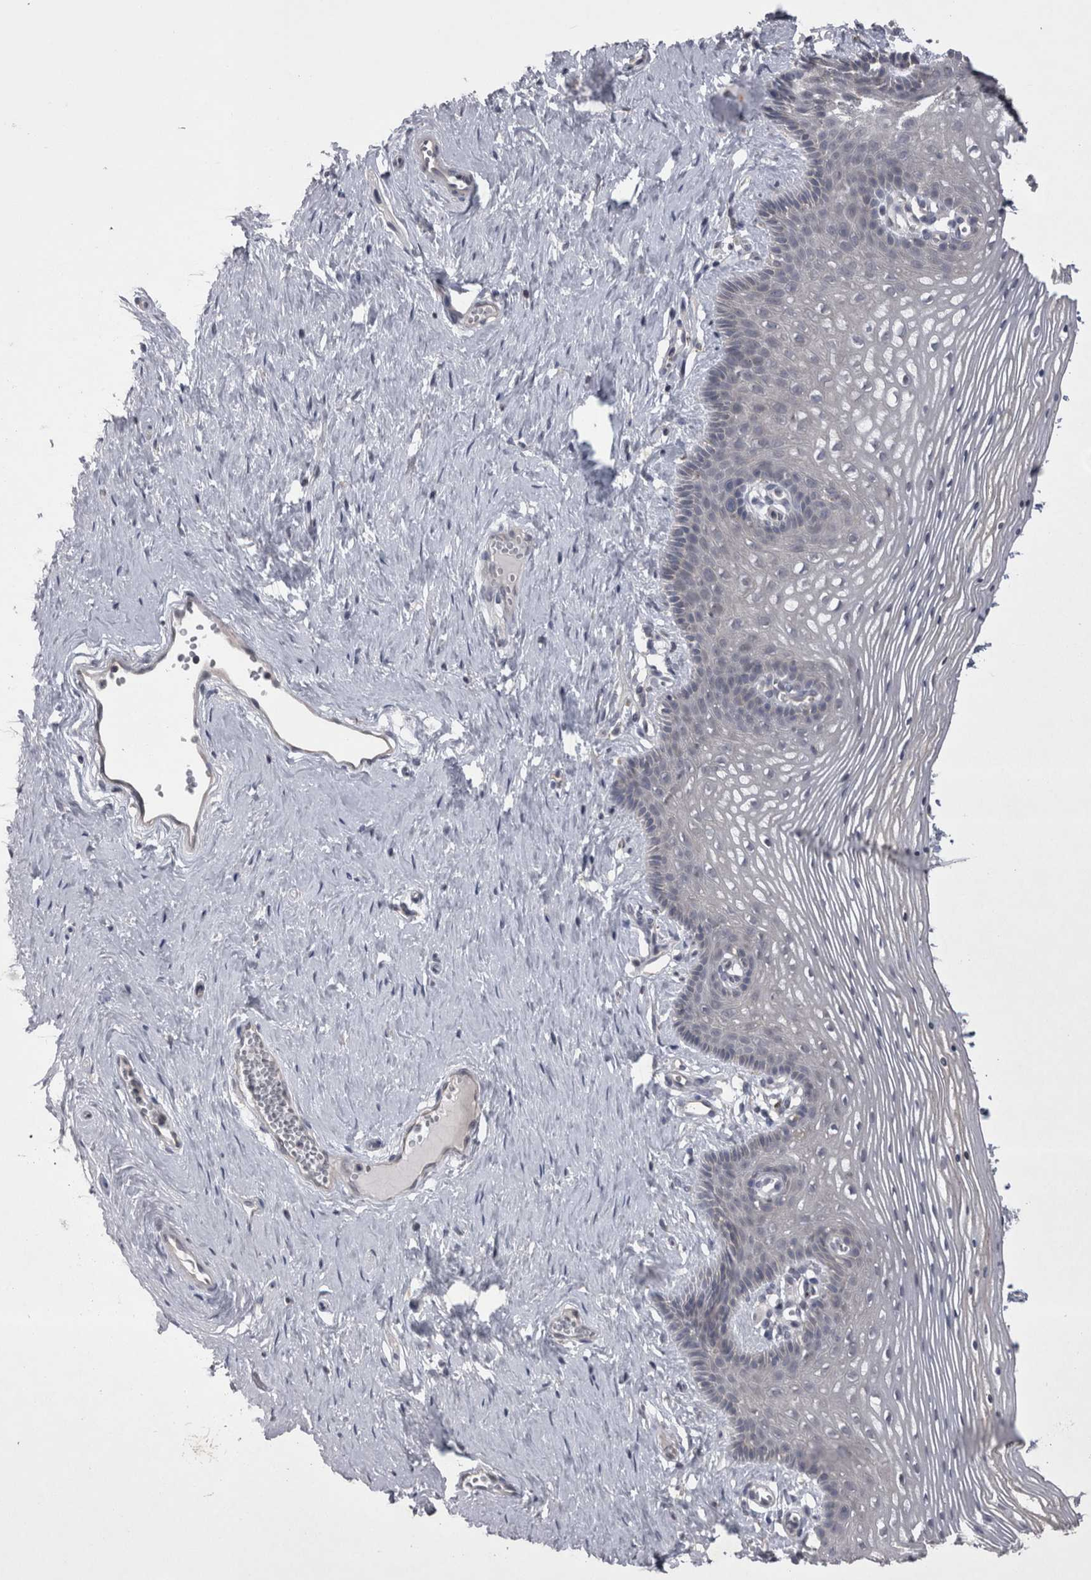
{"staining": {"intensity": "negative", "quantity": "none", "location": "none"}, "tissue": "vagina", "cell_type": "Squamous epithelial cells", "image_type": "normal", "snomed": [{"axis": "morphology", "description": "Normal tissue, NOS"}, {"axis": "topography", "description": "Vagina"}], "caption": "Unremarkable vagina was stained to show a protein in brown. There is no significant expression in squamous epithelial cells. Brightfield microscopy of IHC stained with DAB (3,3'-diaminobenzidine) (brown) and hematoxylin (blue), captured at high magnification.", "gene": "CTBS", "patient": {"sex": "female", "age": 32}}